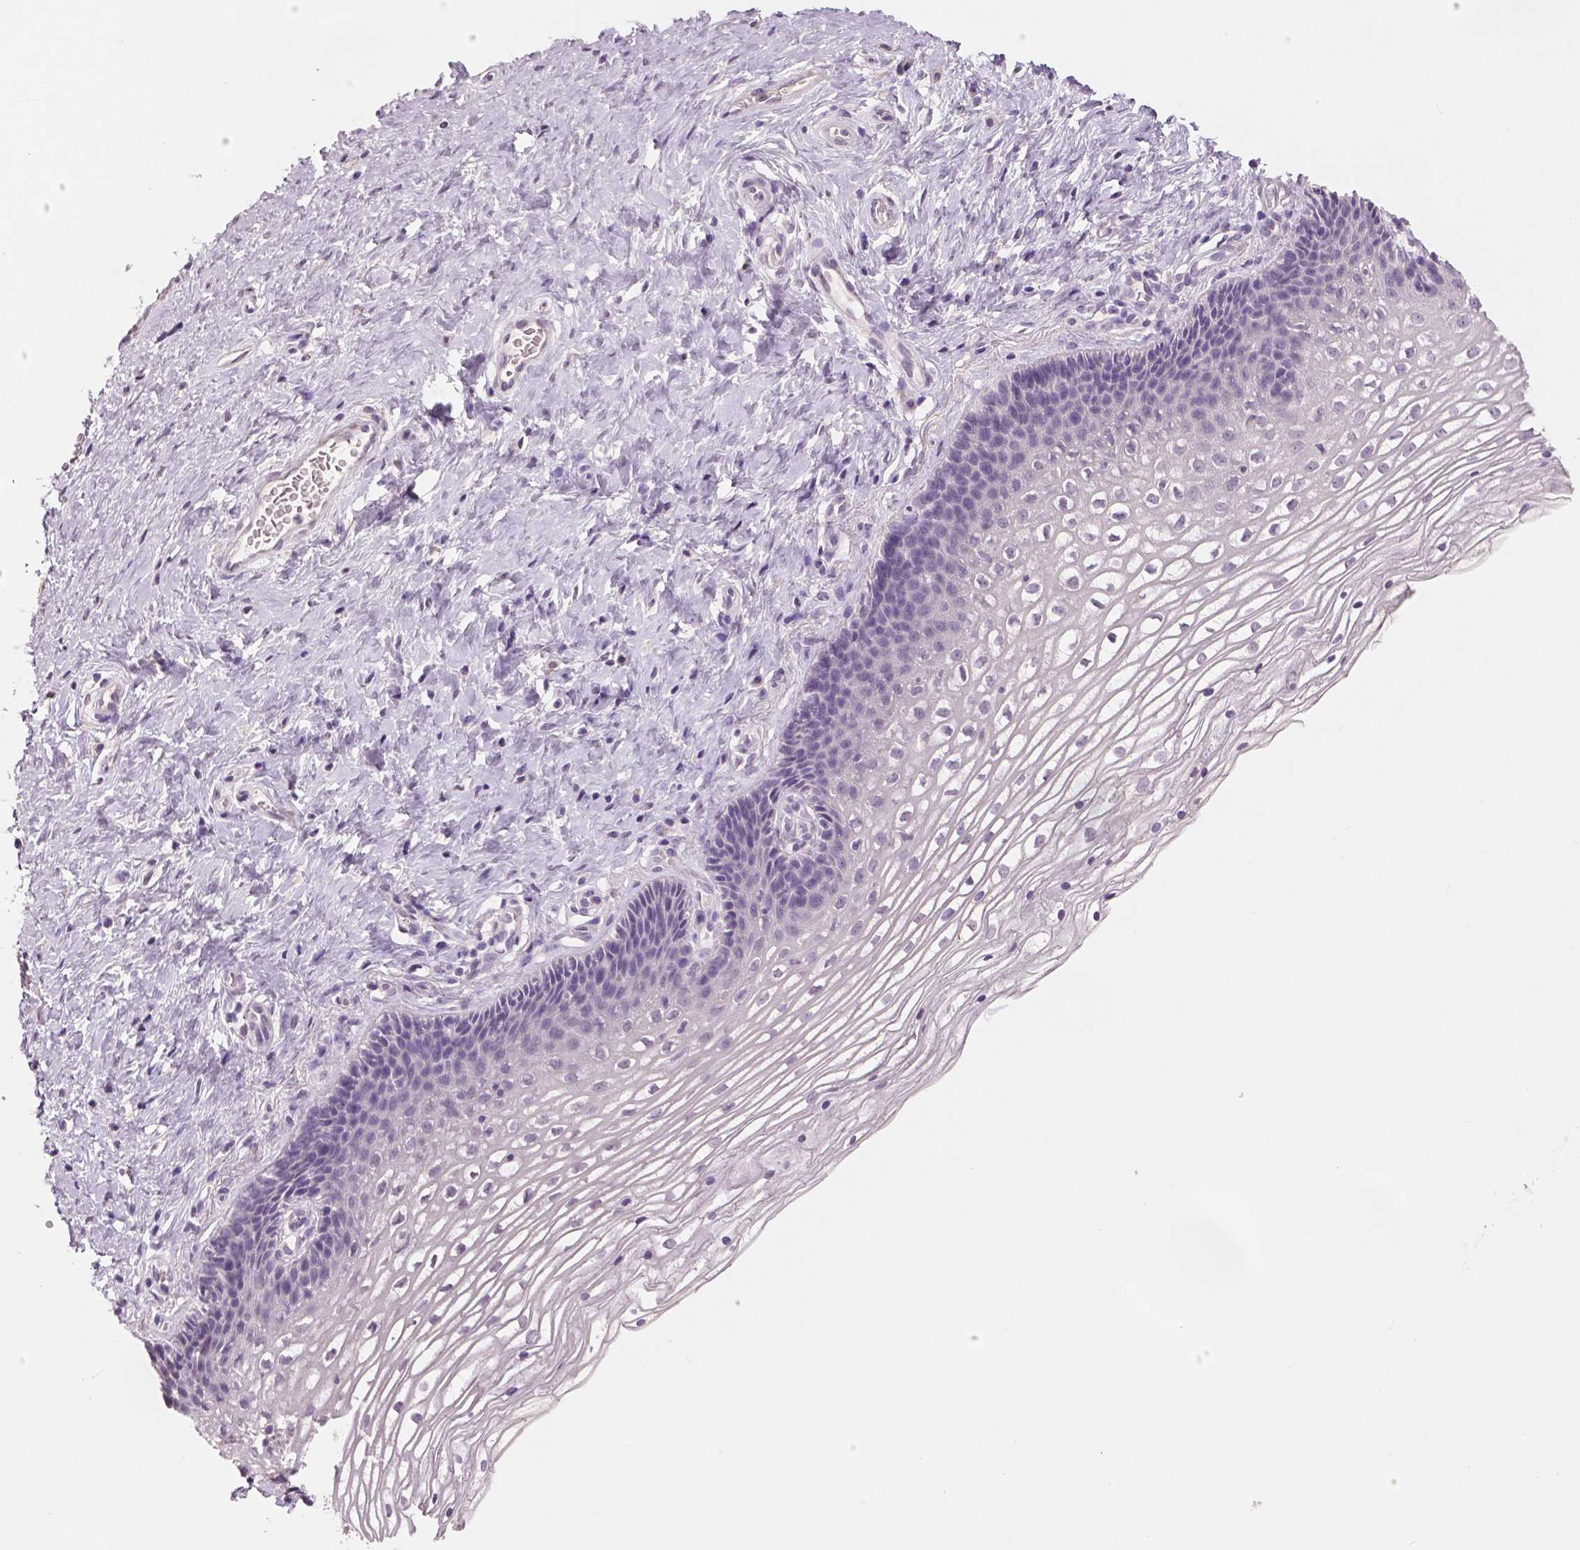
{"staining": {"intensity": "negative", "quantity": "none", "location": "none"}, "tissue": "cervix", "cell_type": "Glandular cells", "image_type": "normal", "snomed": [{"axis": "morphology", "description": "Normal tissue, NOS"}, {"axis": "topography", "description": "Cervix"}], "caption": "There is no significant positivity in glandular cells of cervix. (DAB (3,3'-diaminobenzidine) immunohistochemistry (IHC) visualized using brightfield microscopy, high magnification).", "gene": "NECAB1", "patient": {"sex": "female", "age": 34}}